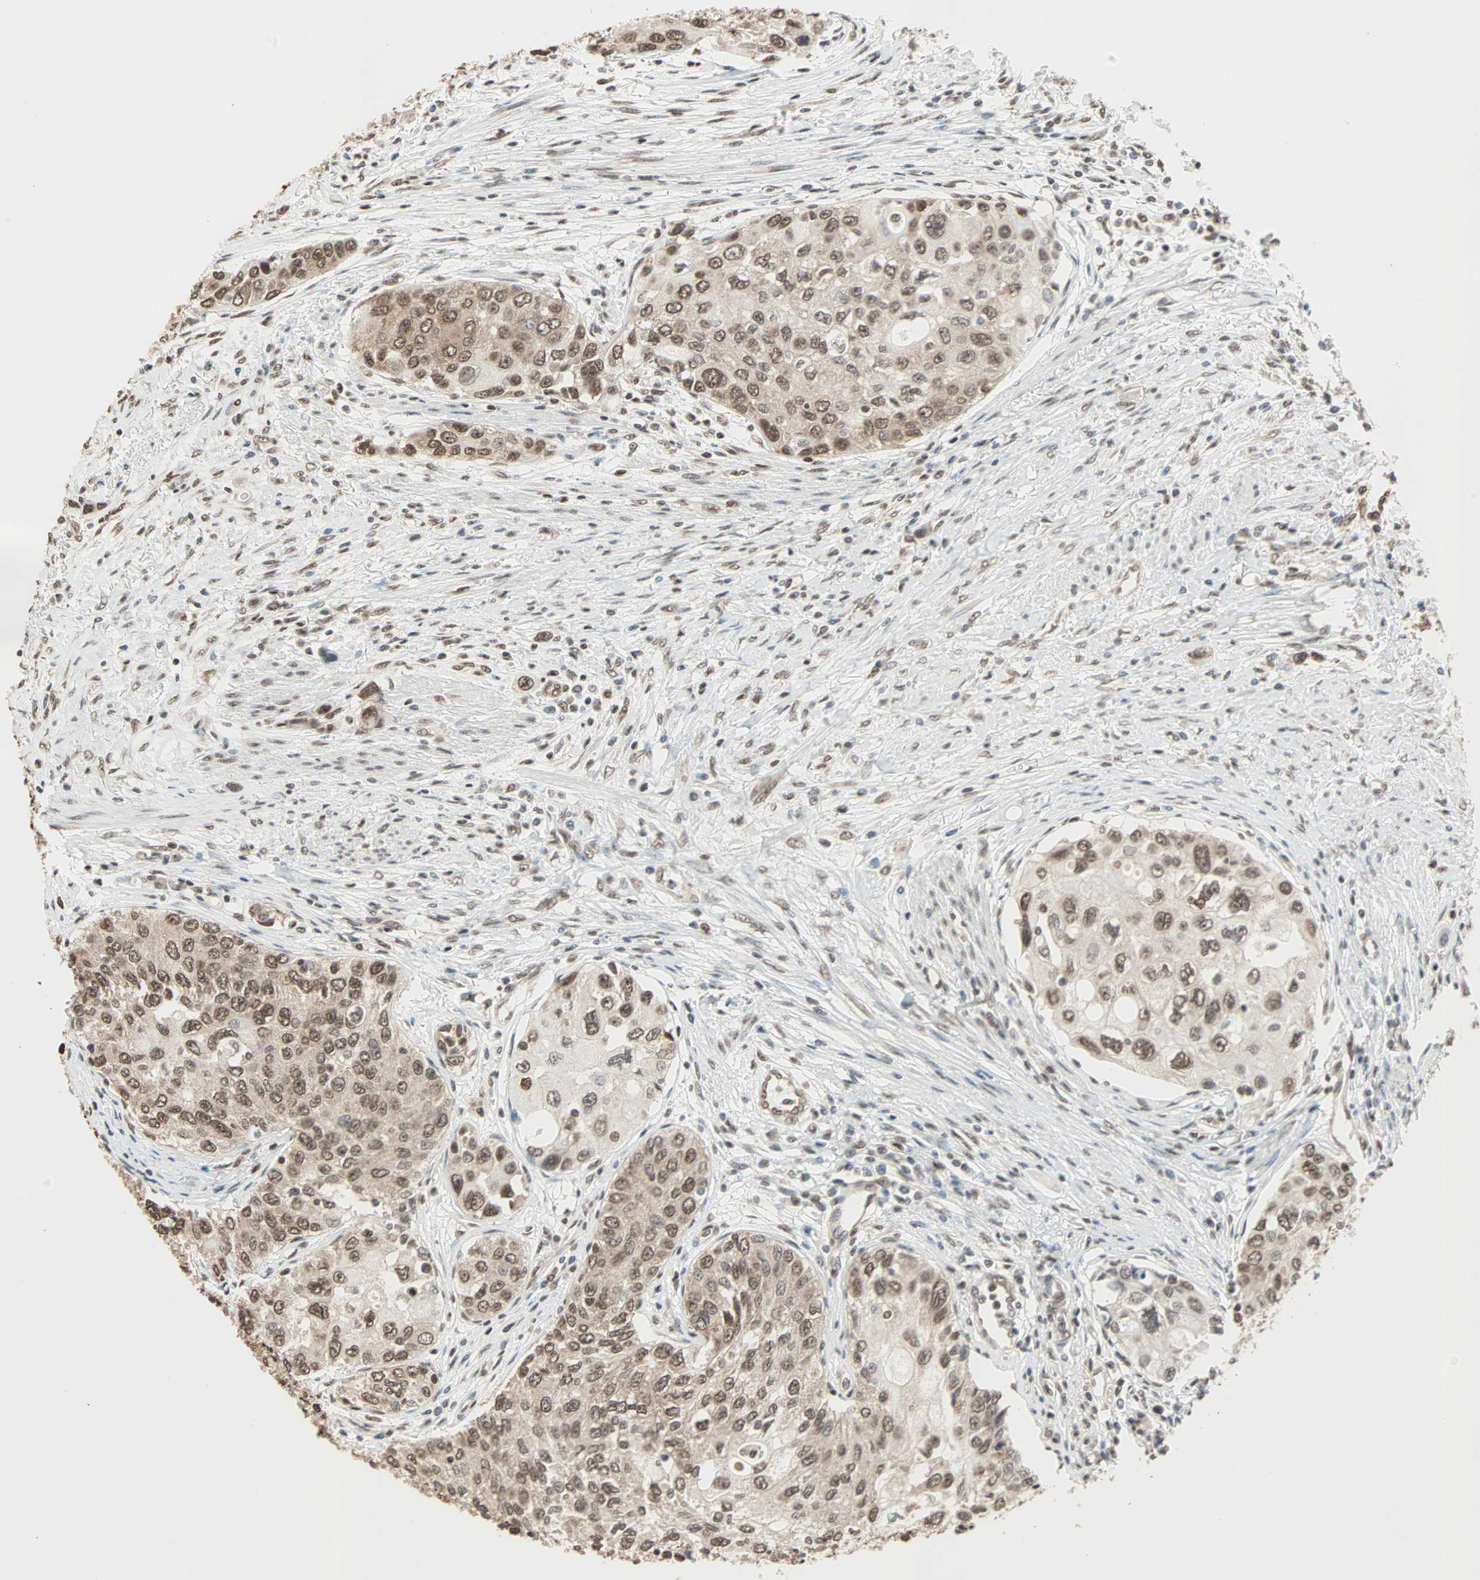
{"staining": {"intensity": "moderate", "quantity": ">75%", "location": "nuclear"}, "tissue": "urothelial cancer", "cell_type": "Tumor cells", "image_type": "cancer", "snomed": [{"axis": "morphology", "description": "Urothelial carcinoma, High grade"}, {"axis": "topography", "description": "Urinary bladder"}], "caption": "This image reveals immunohistochemistry staining of high-grade urothelial carcinoma, with medium moderate nuclear staining in approximately >75% of tumor cells.", "gene": "DAZAP1", "patient": {"sex": "female", "age": 56}}